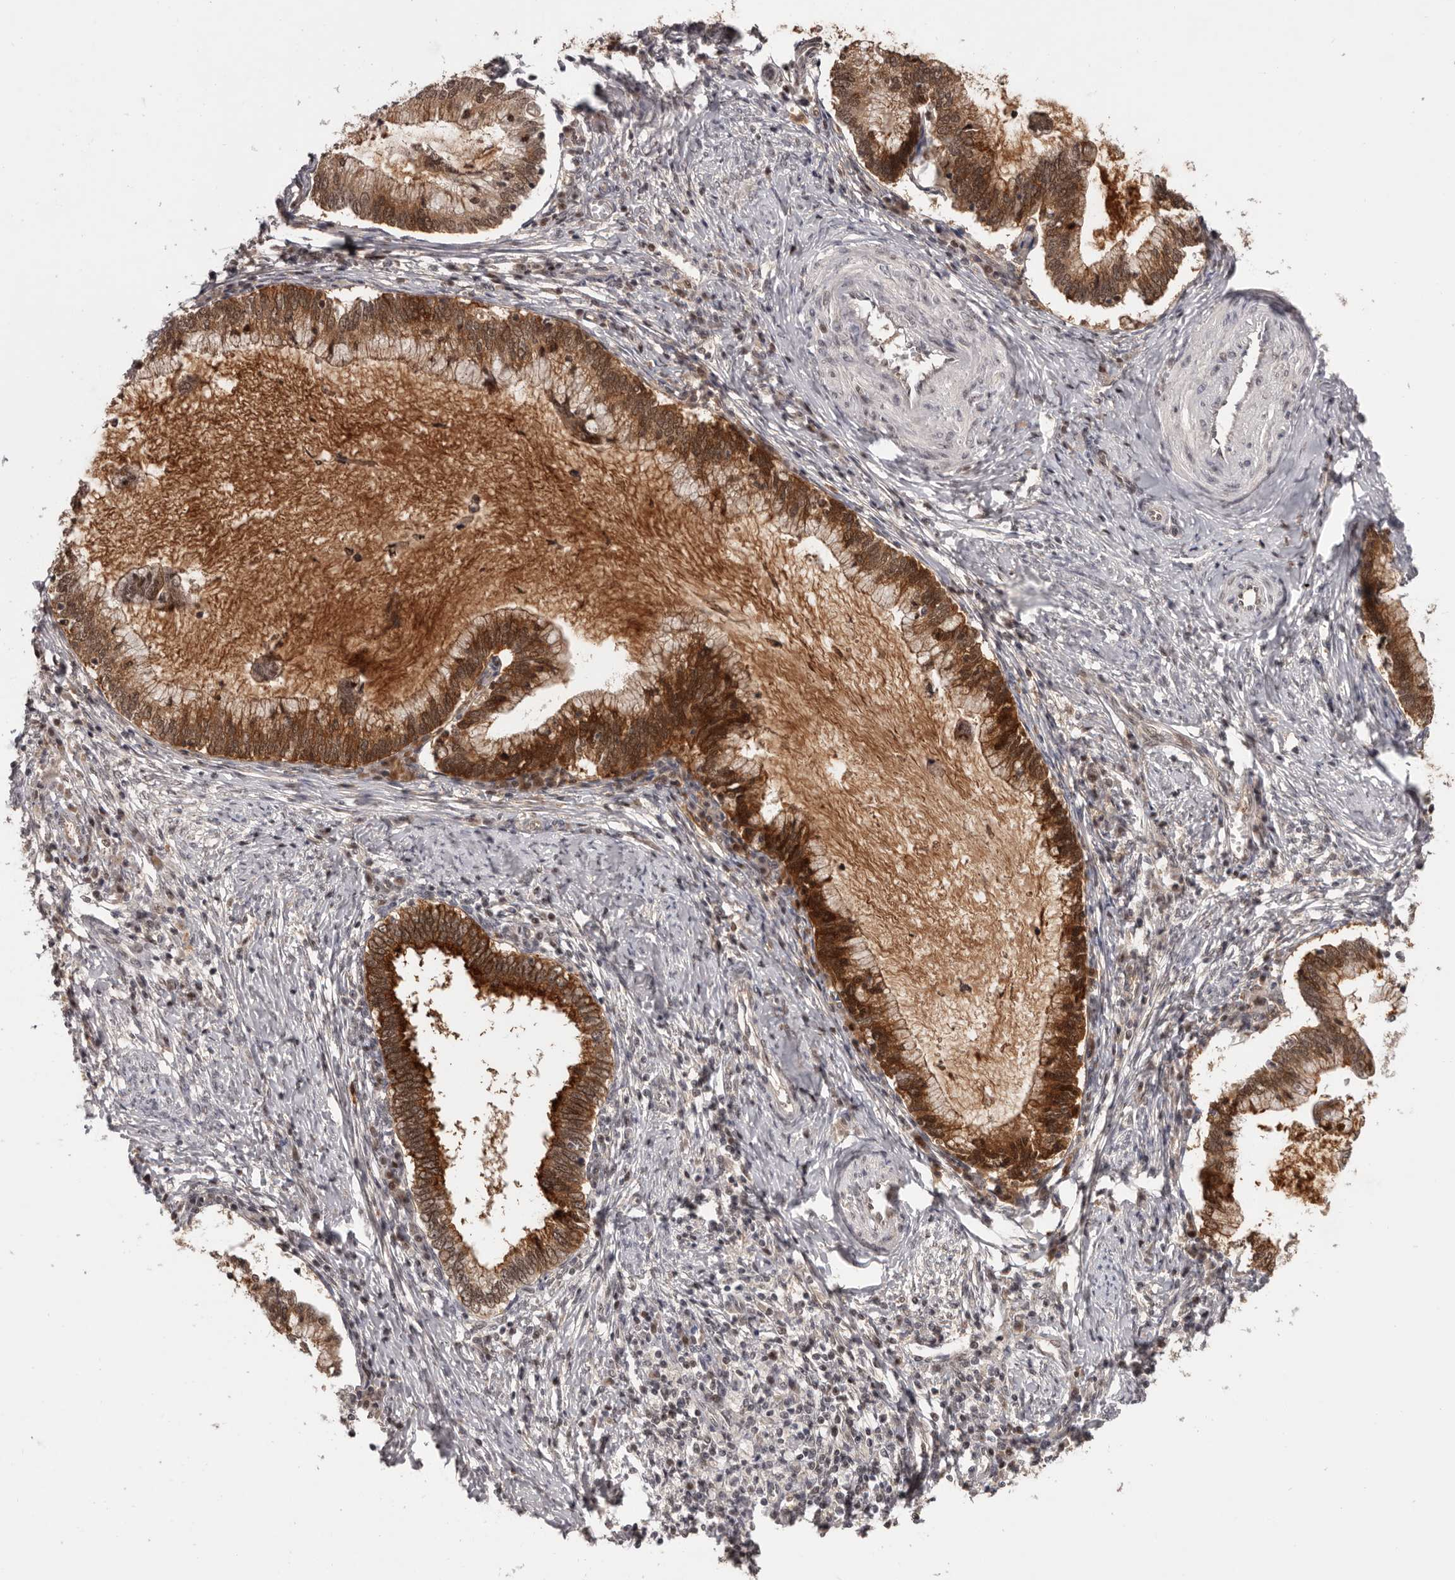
{"staining": {"intensity": "strong", "quantity": ">75%", "location": "cytoplasmic/membranous,nuclear"}, "tissue": "cervical cancer", "cell_type": "Tumor cells", "image_type": "cancer", "snomed": [{"axis": "morphology", "description": "Adenocarcinoma, NOS"}, {"axis": "topography", "description": "Cervix"}], "caption": "IHC (DAB (3,3'-diaminobenzidine)) staining of human cervical cancer (adenocarcinoma) exhibits strong cytoplasmic/membranous and nuclear protein expression in approximately >75% of tumor cells.", "gene": "TBX5", "patient": {"sex": "female", "age": 36}}